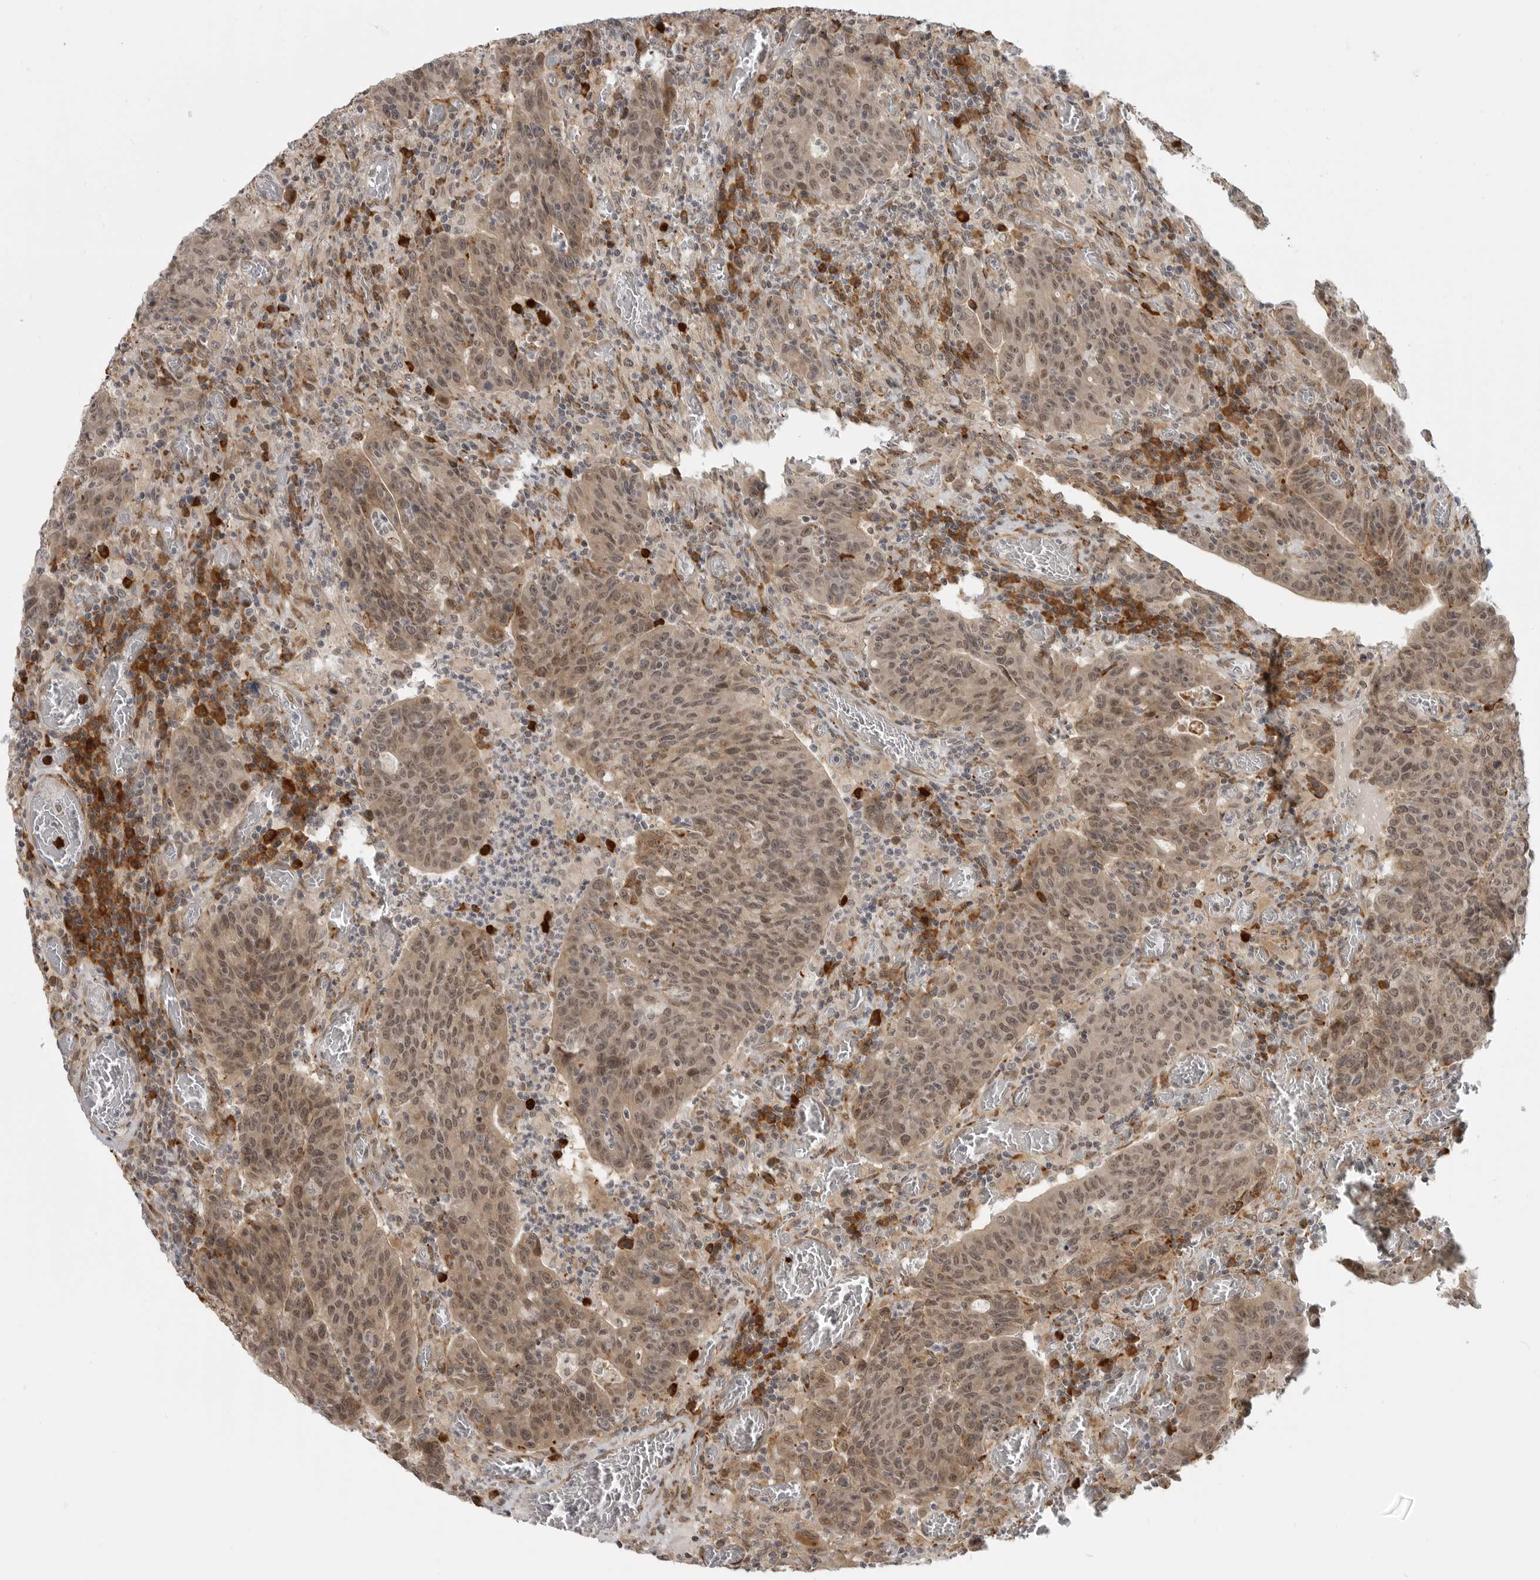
{"staining": {"intensity": "moderate", "quantity": ">75%", "location": "cytoplasmic/membranous,nuclear"}, "tissue": "colorectal cancer", "cell_type": "Tumor cells", "image_type": "cancer", "snomed": [{"axis": "morphology", "description": "Adenocarcinoma, NOS"}, {"axis": "topography", "description": "Colon"}], "caption": "A histopathology image of colorectal cancer stained for a protein reveals moderate cytoplasmic/membranous and nuclear brown staining in tumor cells.", "gene": "CEP295NL", "patient": {"sex": "female", "age": 75}}